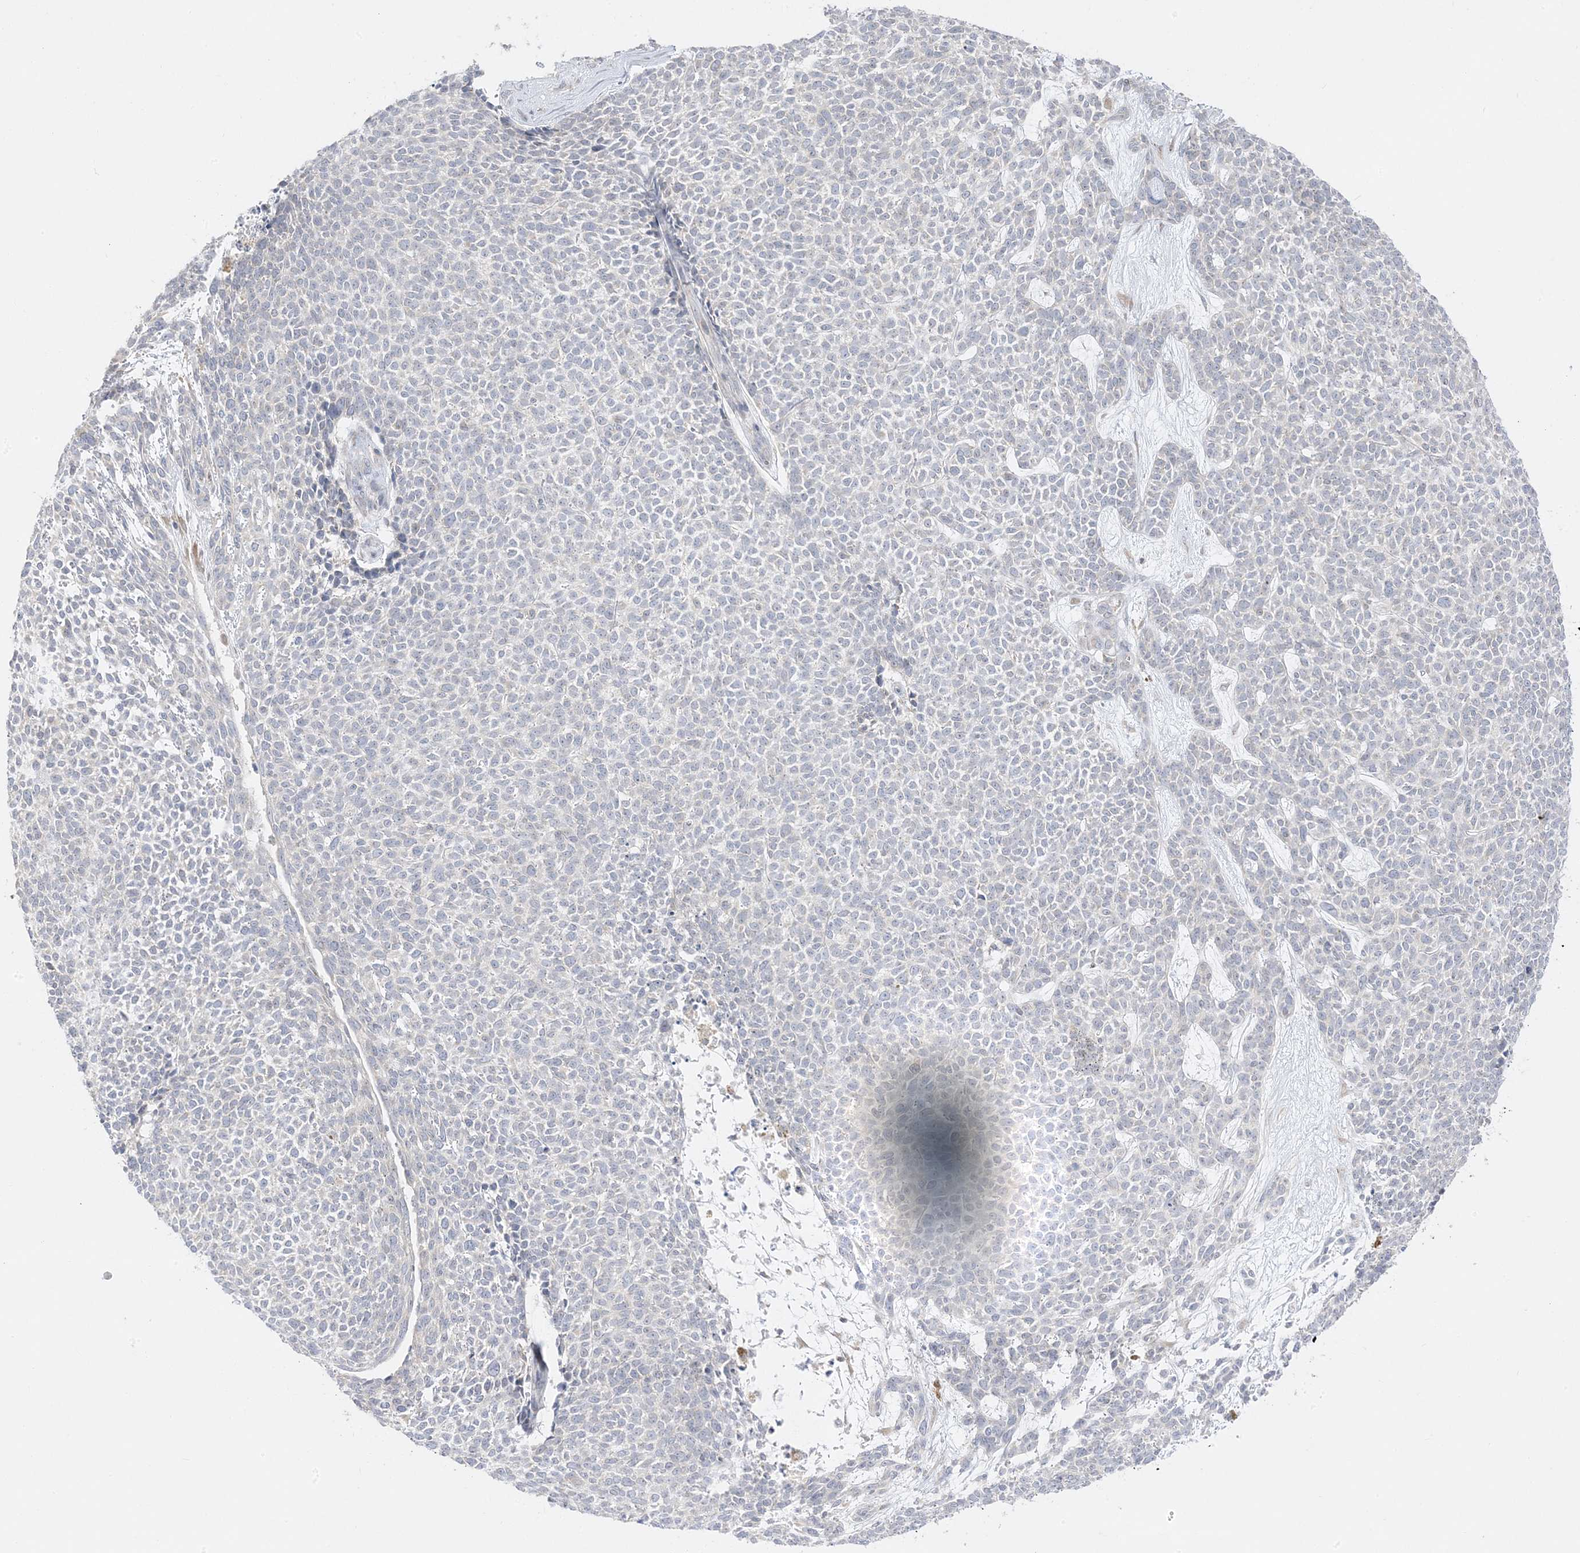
{"staining": {"intensity": "negative", "quantity": "none", "location": "none"}, "tissue": "skin cancer", "cell_type": "Tumor cells", "image_type": "cancer", "snomed": [{"axis": "morphology", "description": "Basal cell carcinoma"}, {"axis": "topography", "description": "Skin"}], "caption": "DAB immunohistochemical staining of skin basal cell carcinoma shows no significant positivity in tumor cells.", "gene": "C2CD2", "patient": {"sex": "female", "age": 84}}